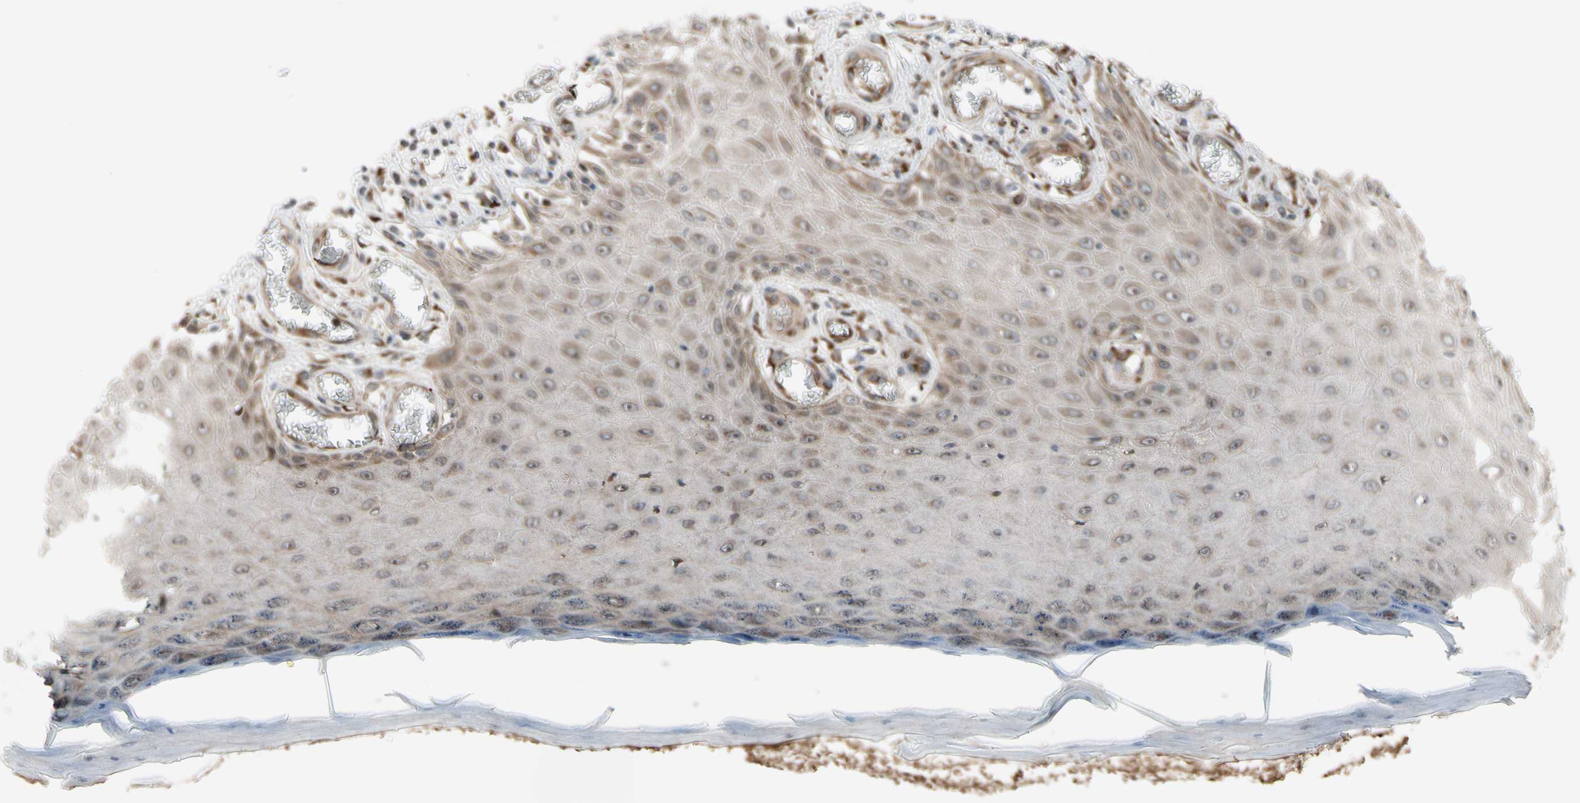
{"staining": {"intensity": "moderate", "quantity": ">75%", "location": "cytoplasmic/membranous"}, "tissue": "skin cancer", "cell_type": "Tumor cells", "image_type": "cancer", "snomed": [{"axis": "morphology", "description": "Squamous cell carcinoma, NOS"}, {"axis": "topography", "description": "Skin"}], "caption": "IHC (DAB (3,3'-diaminobenzidine)) staining of skin cancer (squamous cell carcinoma) demonstrates moderate cytoplasmic/membranous protein expression in about >75% of tumor cells.", "gene": "SLC39A9", "patient": {"sex": "female", "age": 73}}